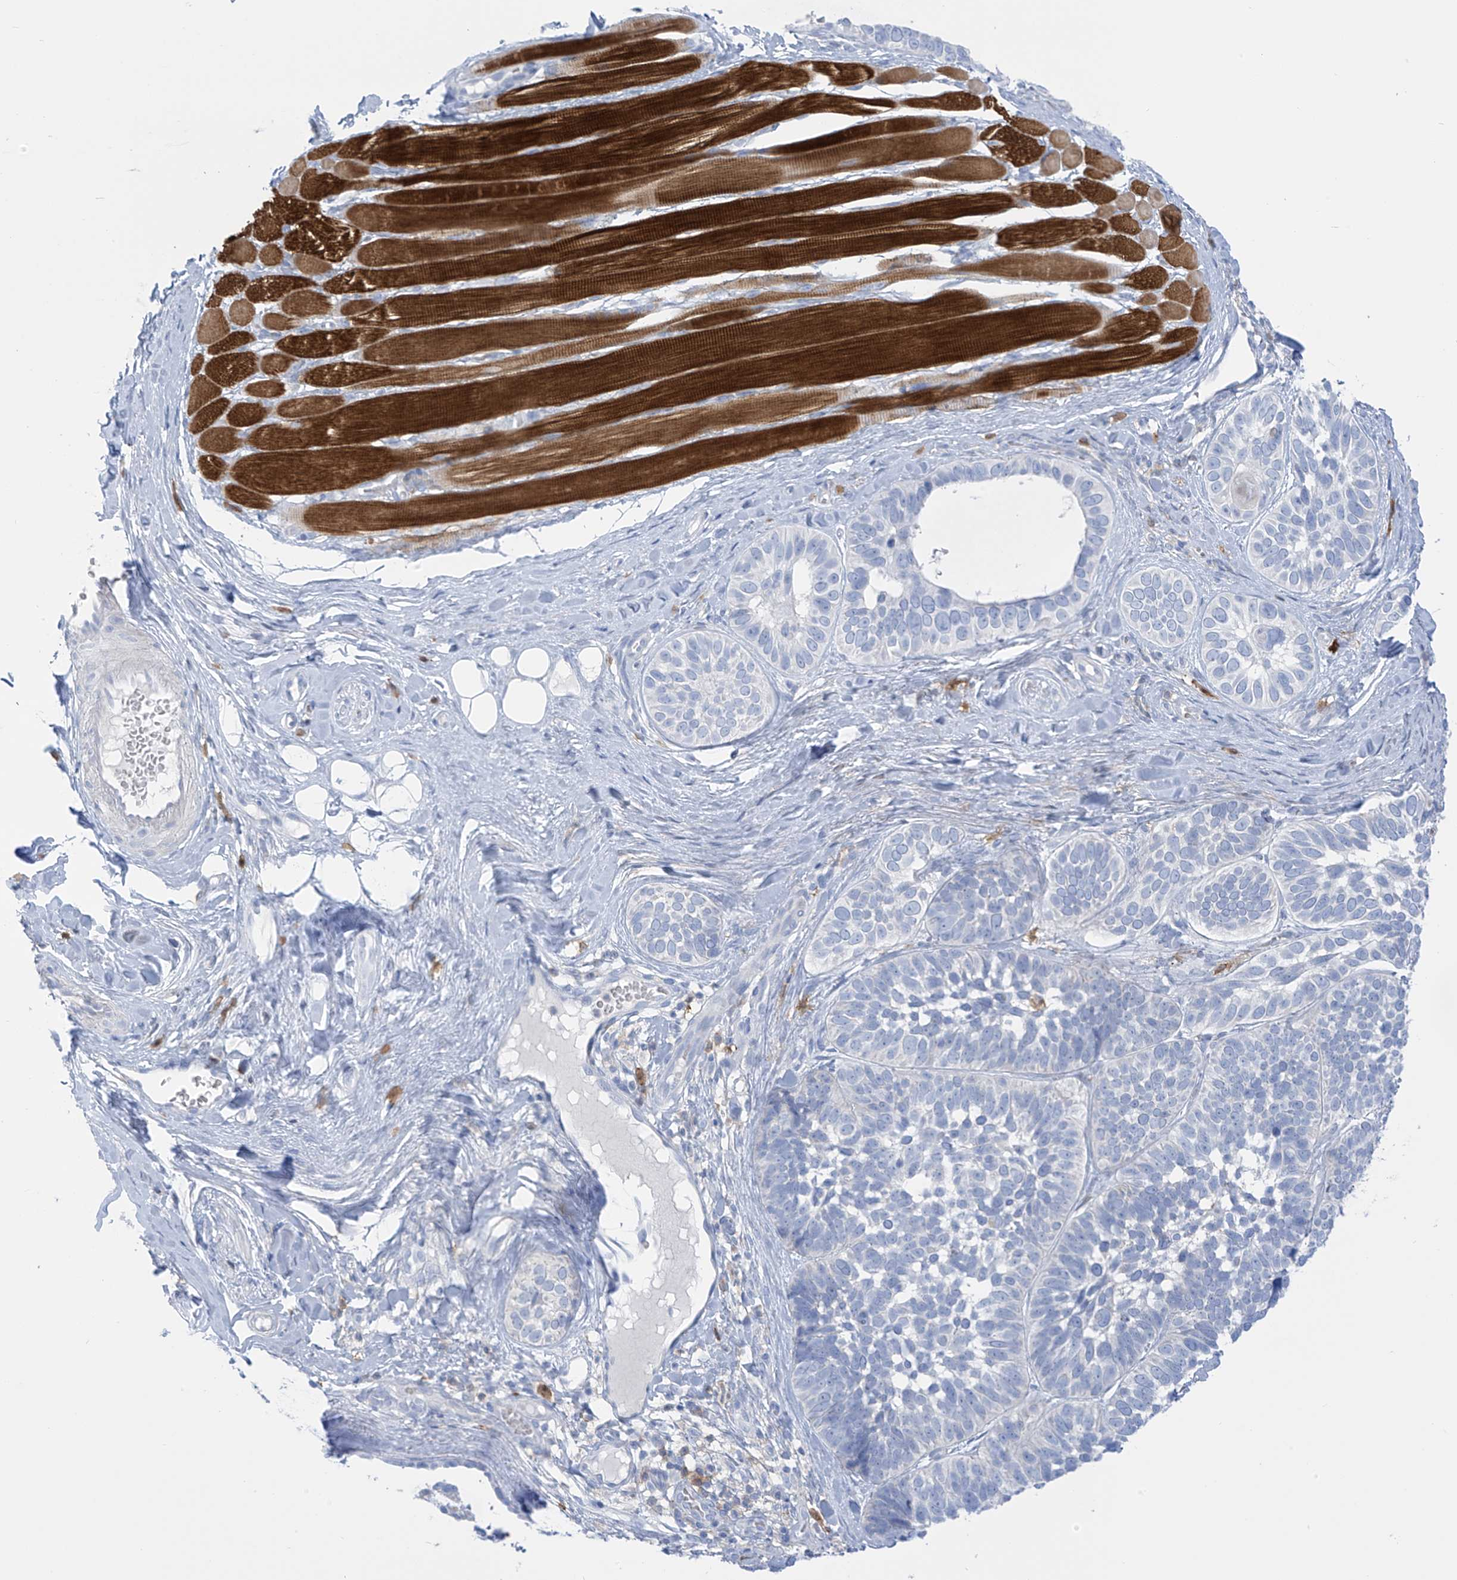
{"staining": {"intensity": "negative", "quantity": "none", "location": "none"}, "tissue": "skin cancer", "cell_type": "Tumor cells", "image_type": "cancer", "snomed": [{"axis": "morphology", "description": "Basal cell carcinoma"}, {"axis": "topography", "description": "Skin"}], "caption": "This is a image of IHC staining of basal cell carcinoma (skin), which shows no positivity in tumor cells.", "gene": "TRMT2B", "patient": {"sex": "male", "age": 62}}